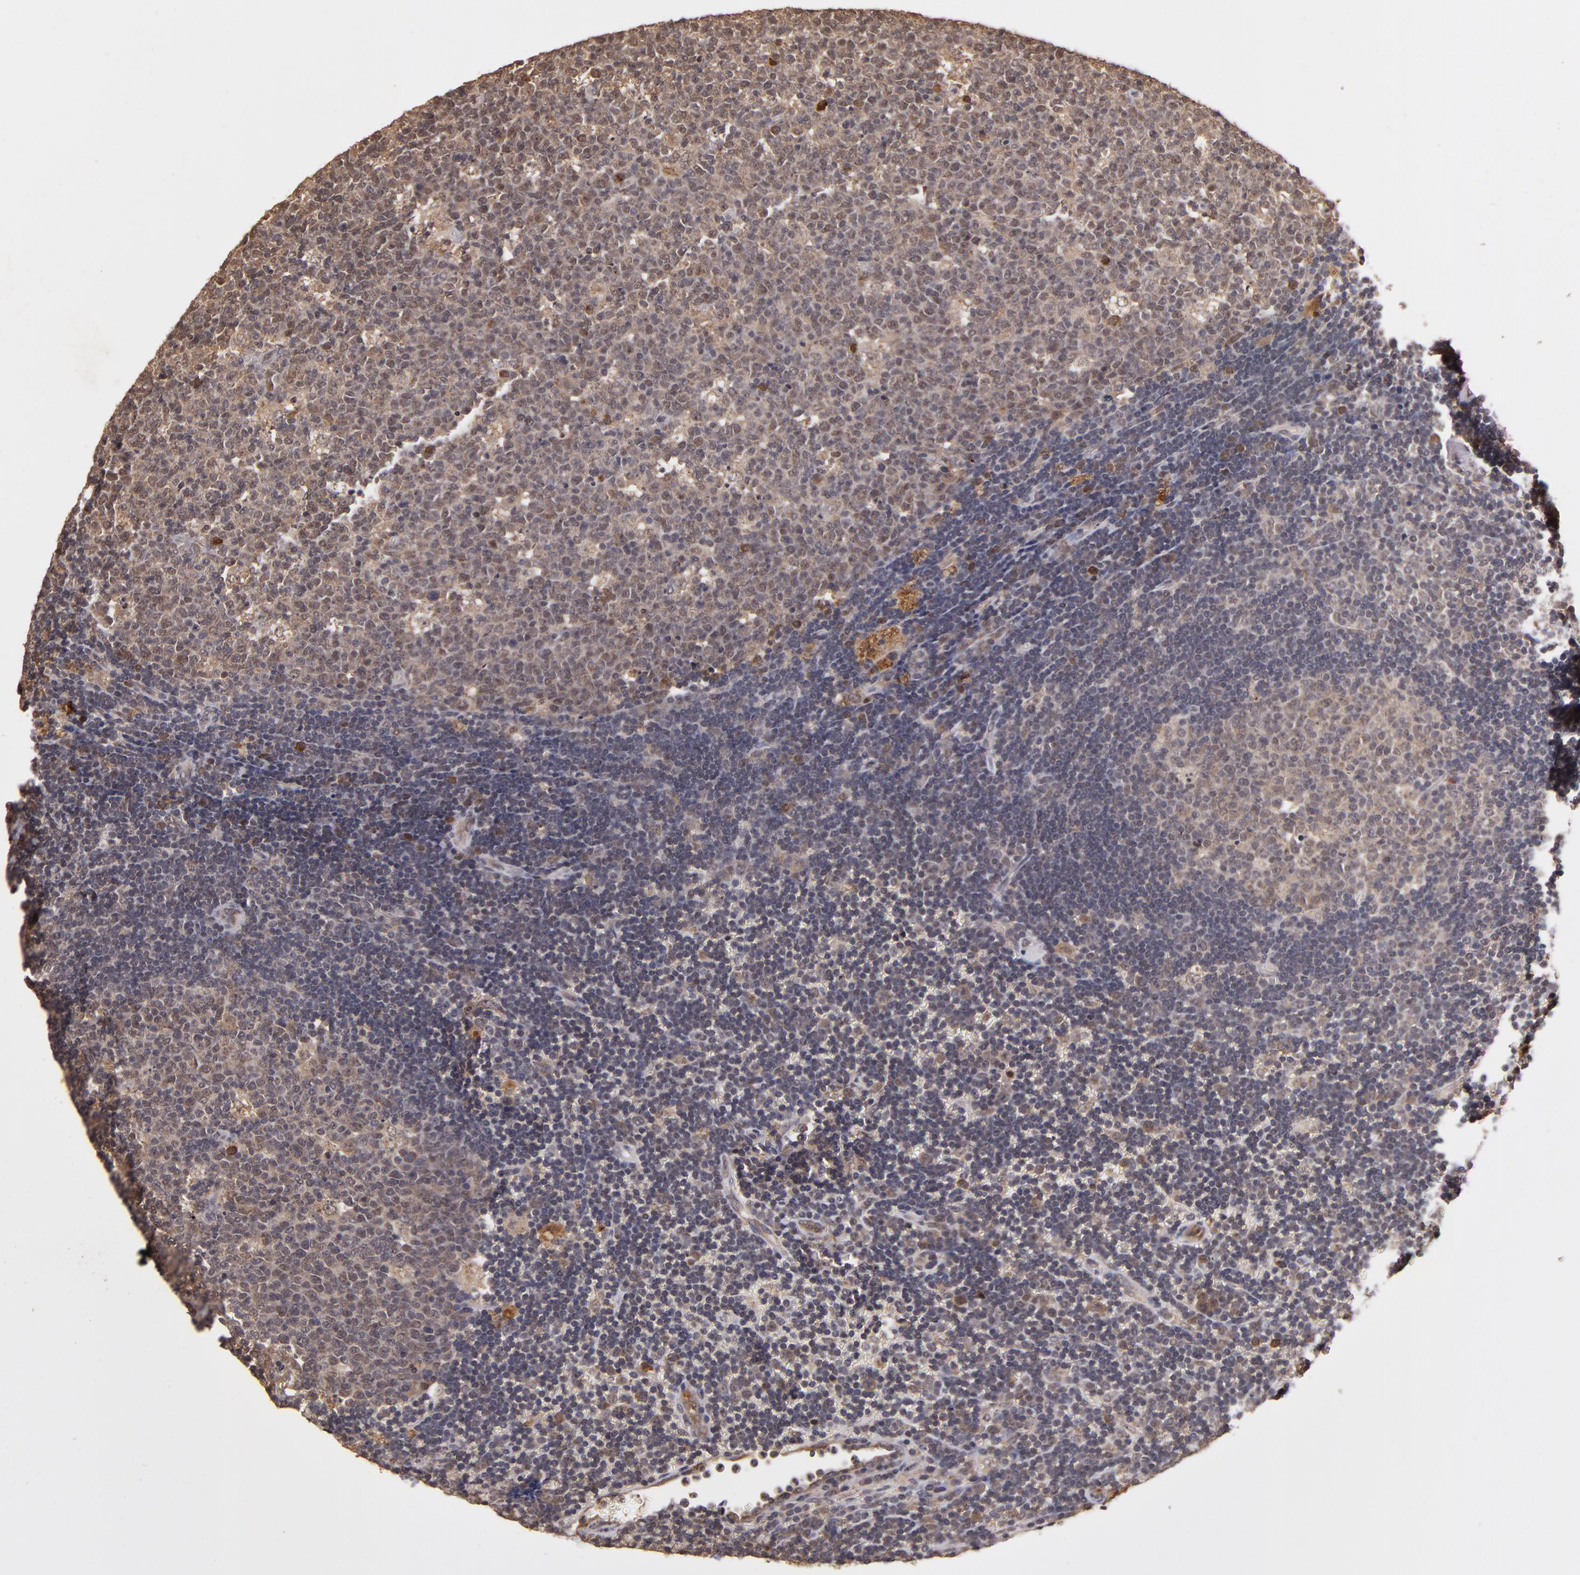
{"staining": {"intensity": "weak", "quantity": "<25%", "location": "cytoplasmic/membranous"}, "tissue": "lymph node", "cell_type": "Germinal center cells", "image_type": "normal", "snomed": [{"axis": "morphology", "description": "Normal tissue, NOS"}, {"axis": "topography", "description": "Lymph node"}, {"axis": "topography", "description": "Salivary gland"}], "caption": "High power microscopy histopathology image of an IHC photomicrograph of benign lymph node, revealing no significant expression in germinal center cells.", "gene": "RIOK3", "patient": {"sex": "male", "age": 8}}